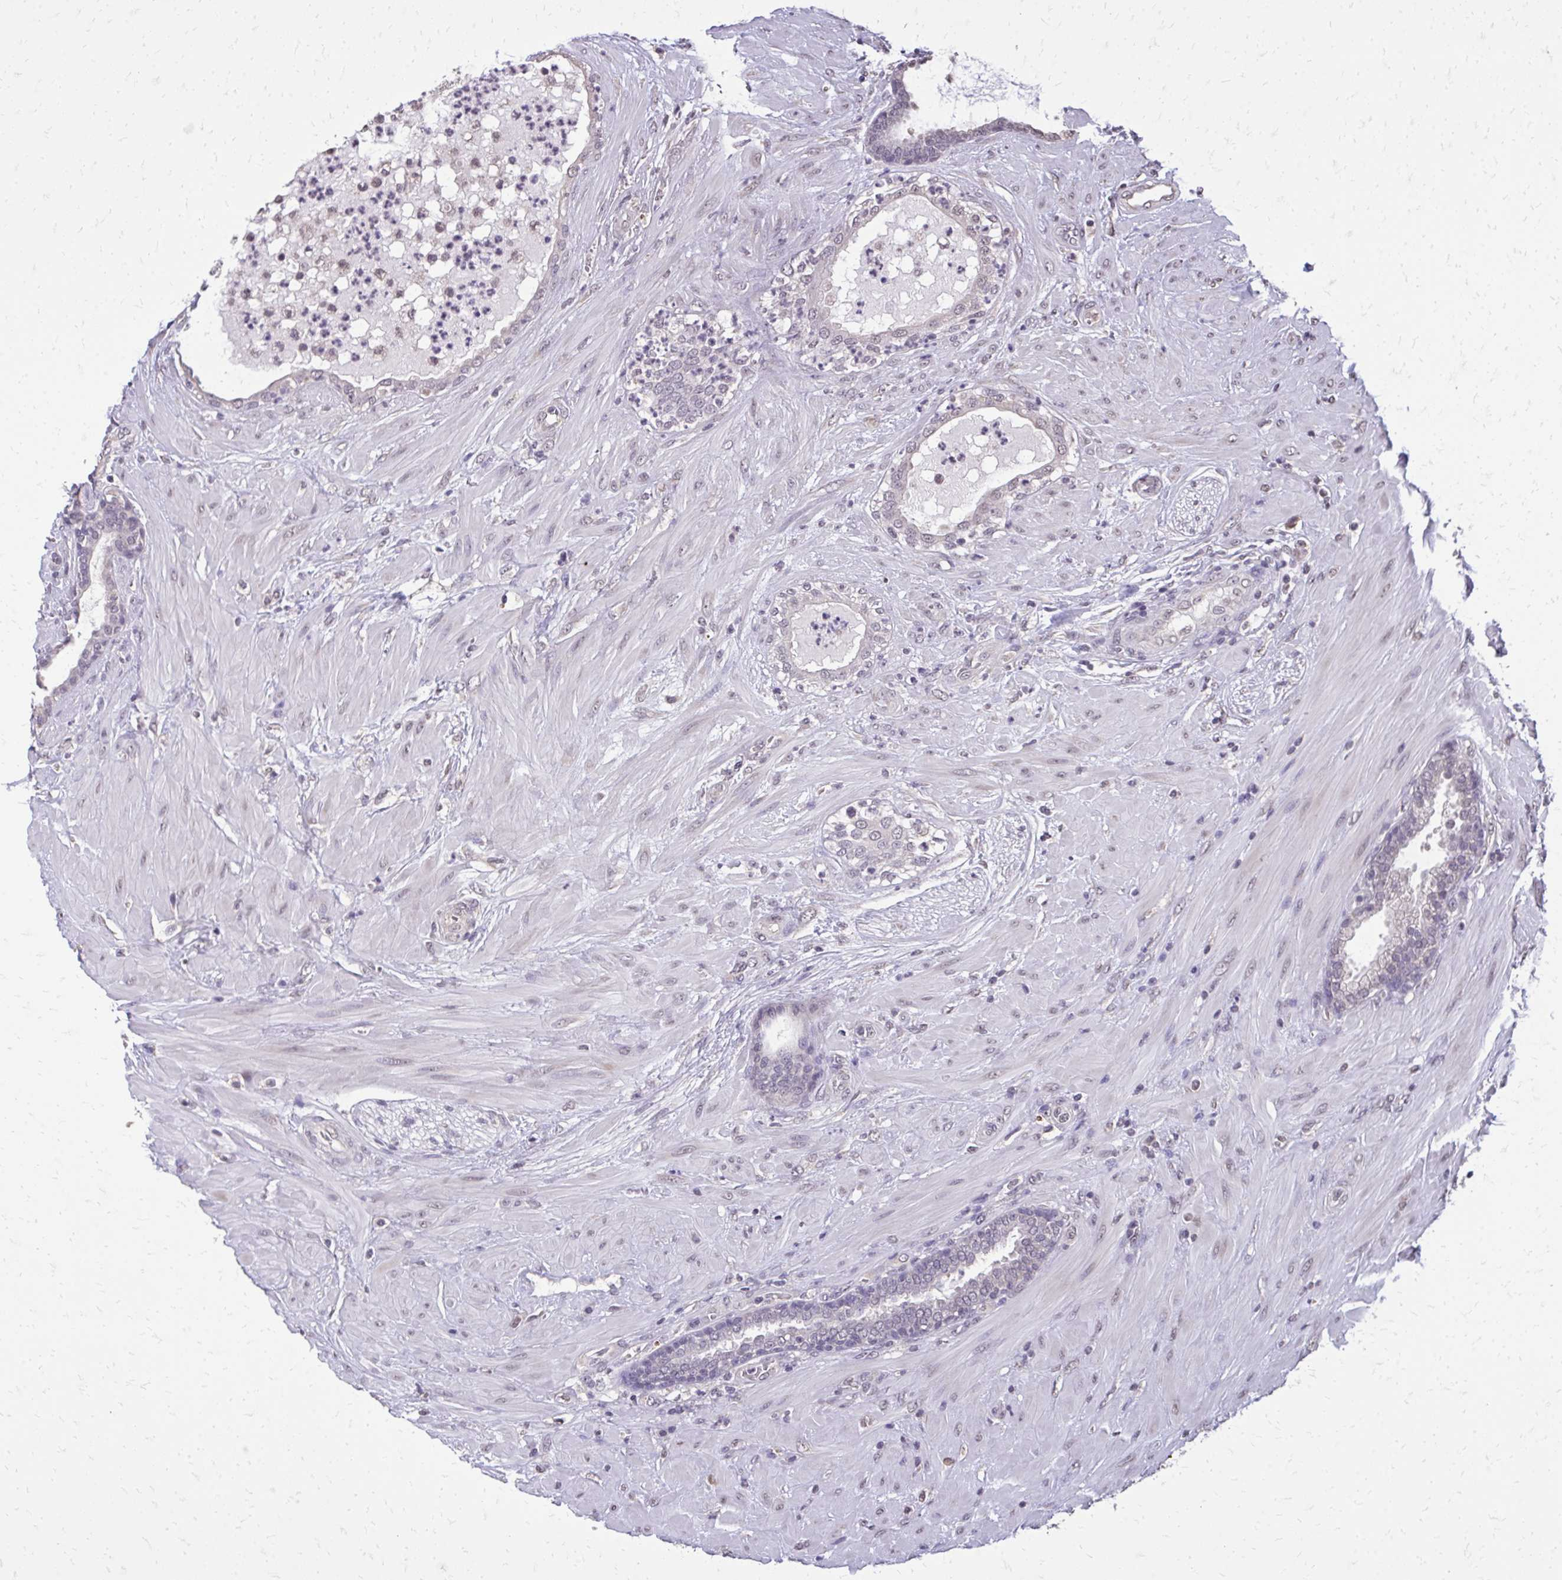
{"staining": {"intensity": "negative", "quantity": "none", "location": "none"}, "tissue": "prostate cancer", "cell_type": "Tumor cells", "image_type": "cancer", "snomed": [{"axis": "morphology", "description": "Adenocarcinoma, High grade"}, {"axis": "topography", "description": "Prostate"}], "caption": "Tumor cells are negative for protein expression in human adenocarcinoma (high-grade) (prostate). (Immunohistochemistry (ihc), brightfield microscopy, high magnification).", "gene": "AKAP5", "patient": {"sex": "male", "age": 62}}